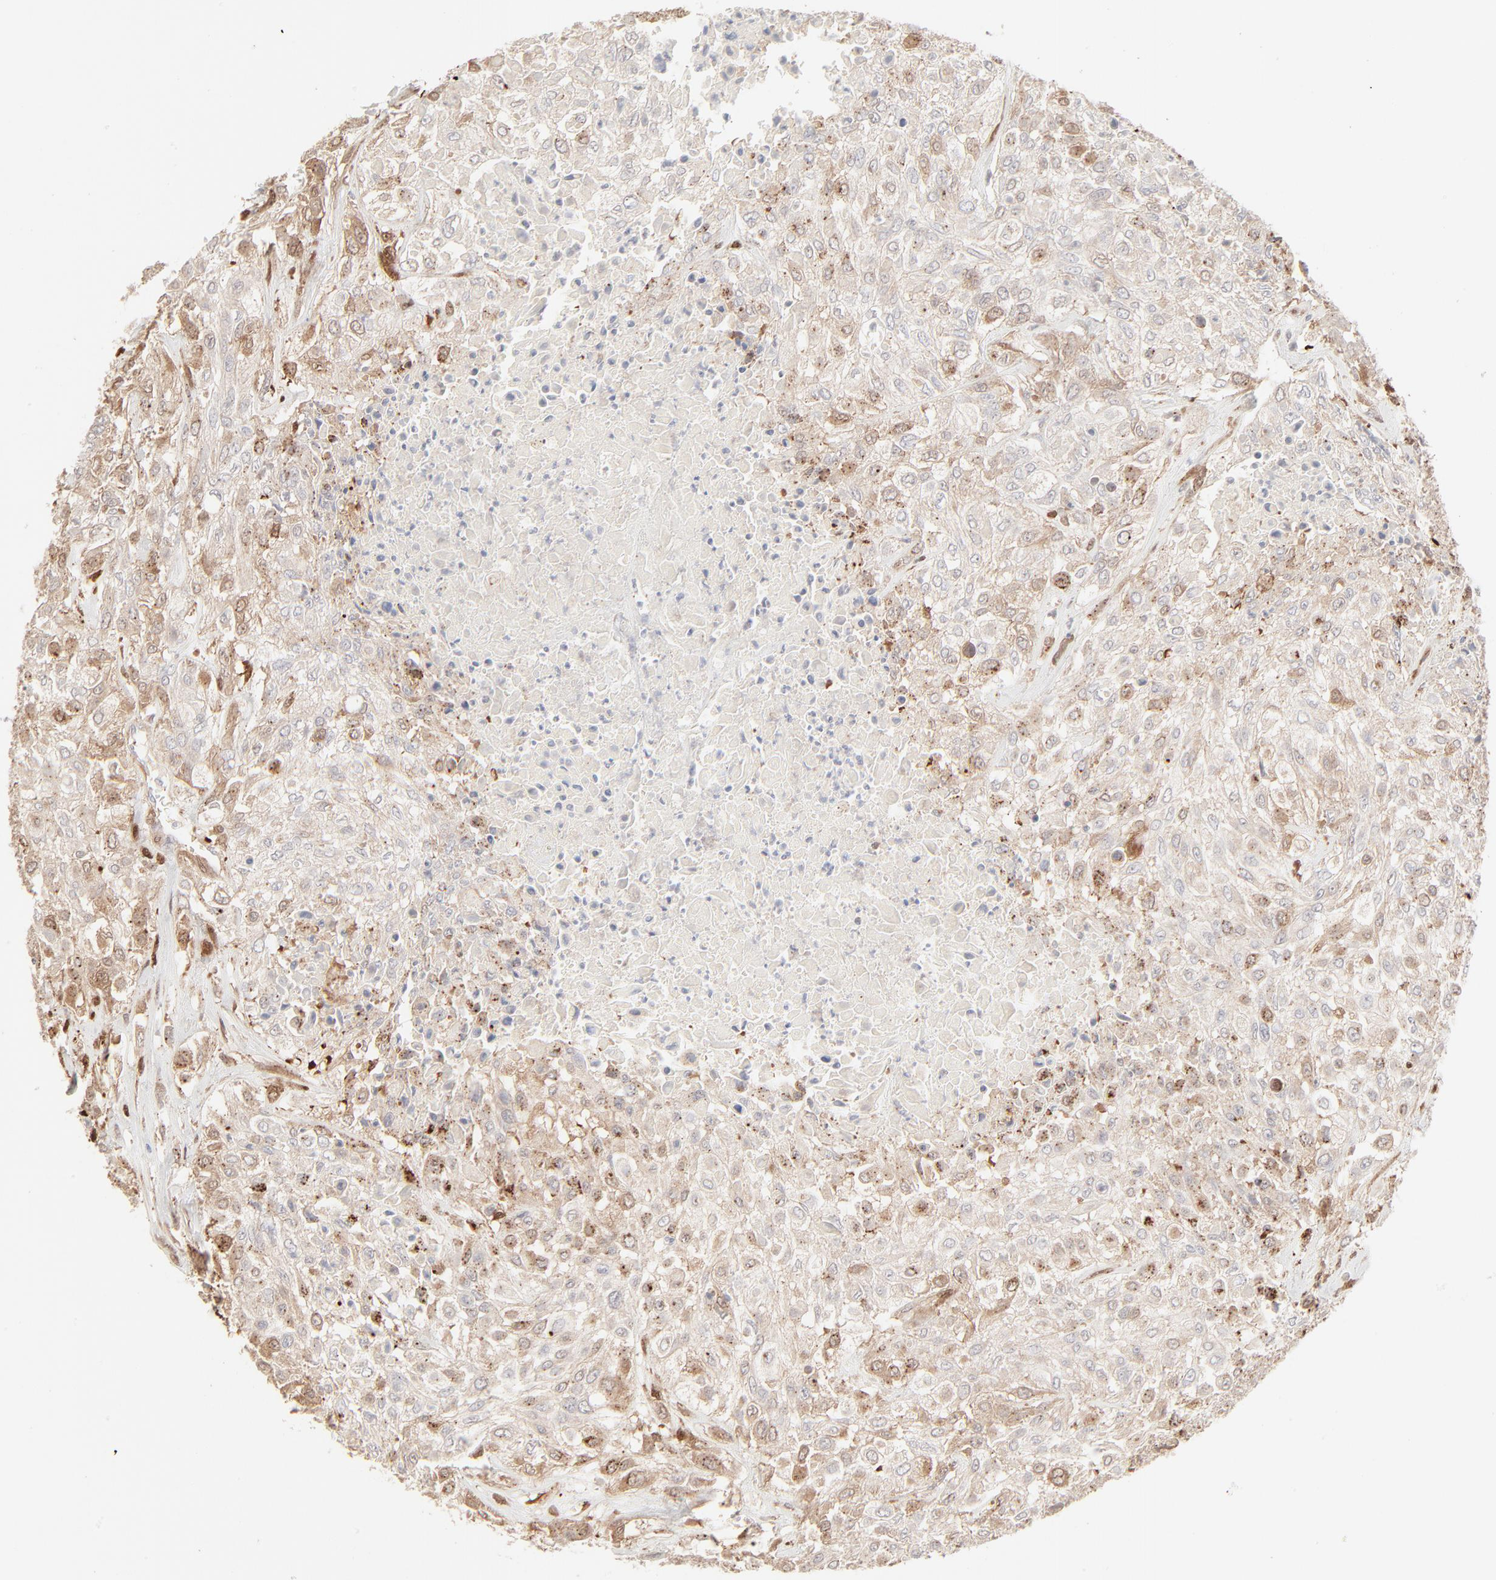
{"staining": {"intensity": "weak", "quantity": ">75%", "location": "cytoplasmic/membranous"}, "tissue": "urothelial cancer", "cell_type": "Tumor cells", "image_type": "cancer", "snomed": [{"axis": "morphology", "description": "Urothelial carcinoma, High grade"}, {"axis": "topography", "description": "Urinary bladder"}], "caption": "Urothelial cancer was stained to show a protein in brown. There is low levels of weak cytoplasmic/membranous positivity in about >75% of tumor cells.", "gene": "LGALS2", "patient": {"sex": "male", "age": 57}}